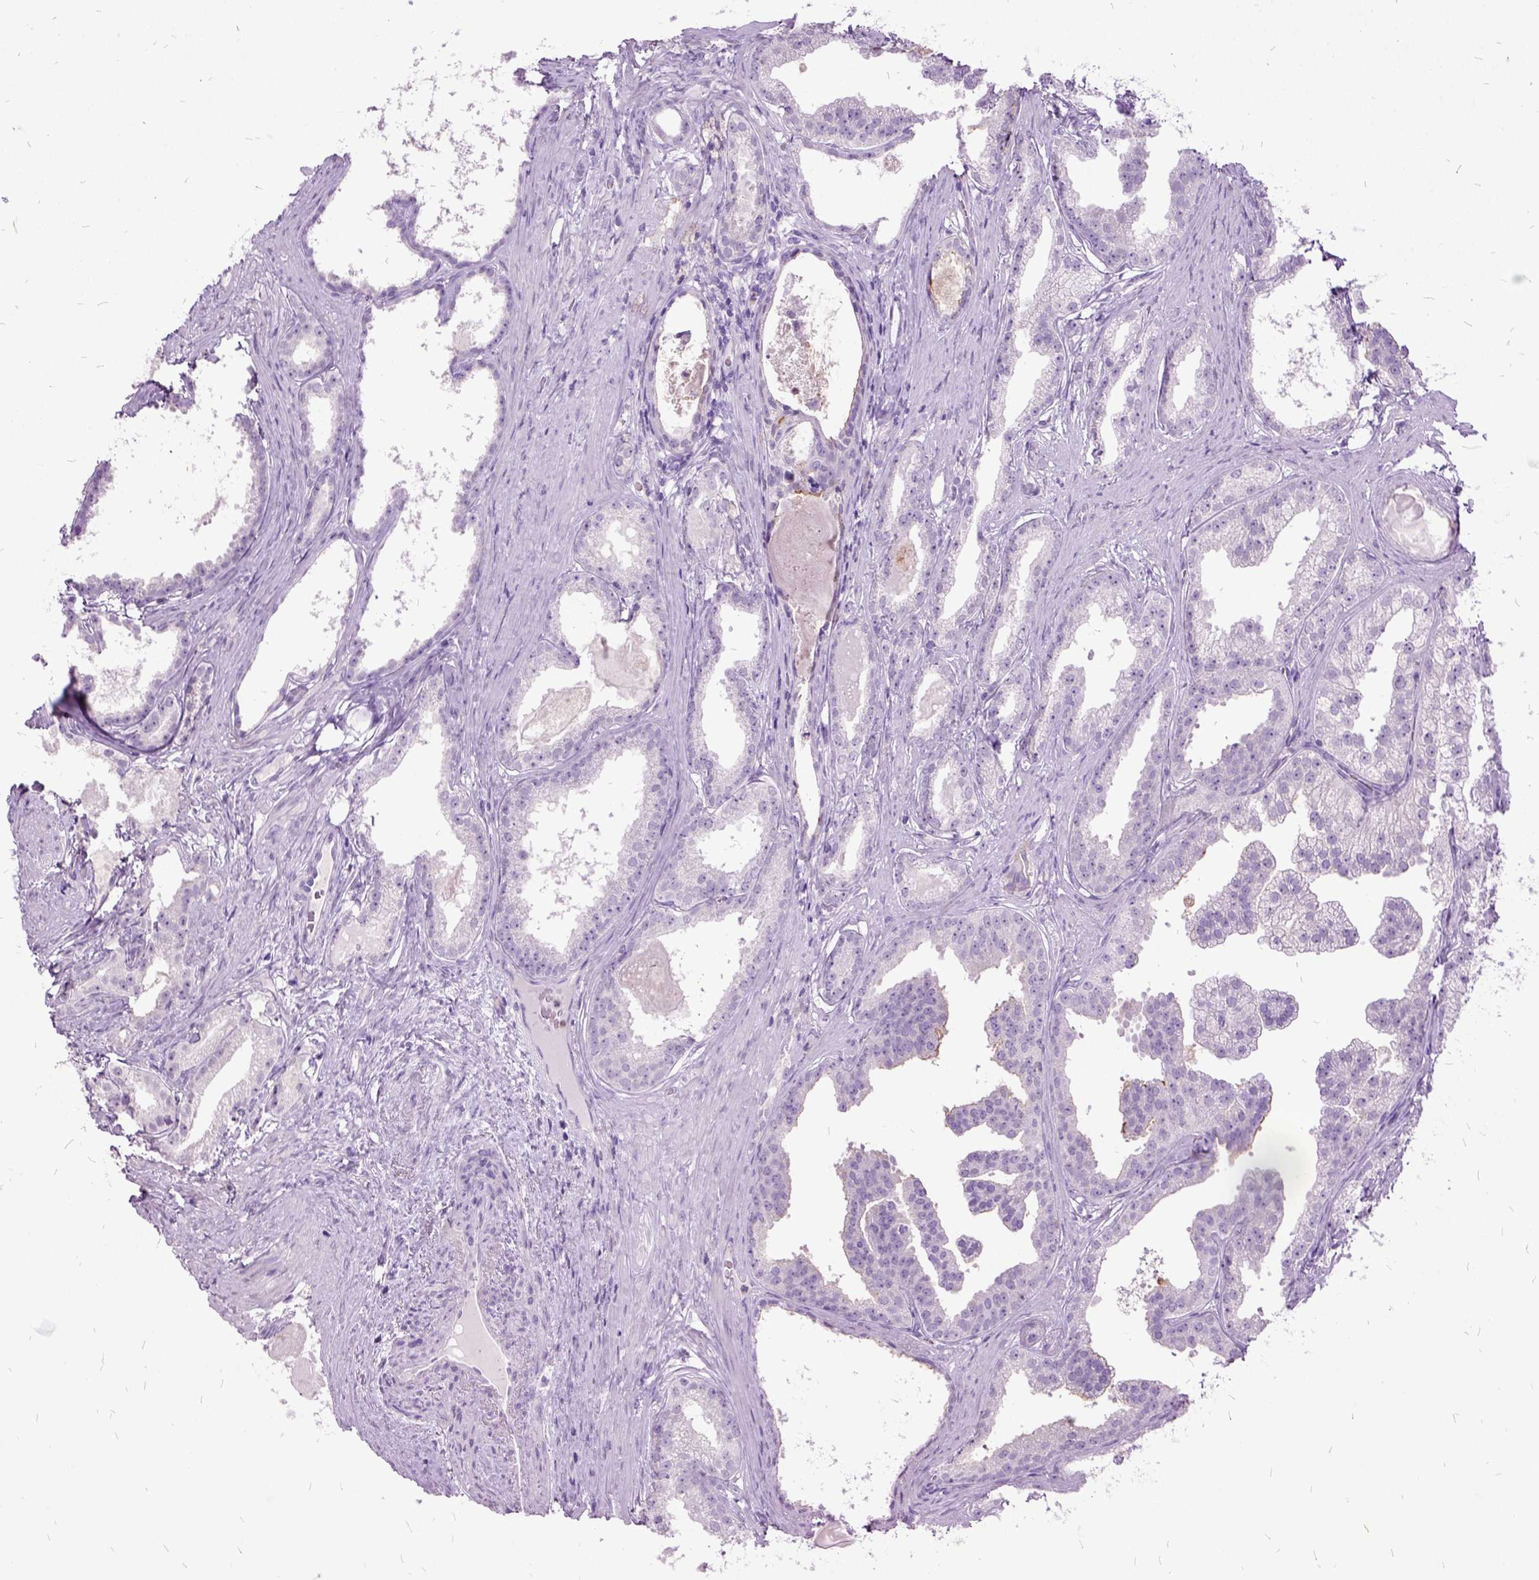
{"staining": {"intensity": "negative", "quantity": "none", "location": "none"}, "tissue": "prostate cancer", "cell_type": "Tumor cells", "image_type": "cancer", "snomed": [{"axis": "morphology", "description": "Adenocarcinoma, Low grade"}, {"axis": "topography", "description": "Prostate"}], "caption": "Prostate adenocarcinoma (low-grade) stained for a protein using IHC reveals no positivity tumor cells.", "gene": "MME", "patient": {"sex": "male", "age": 65}}